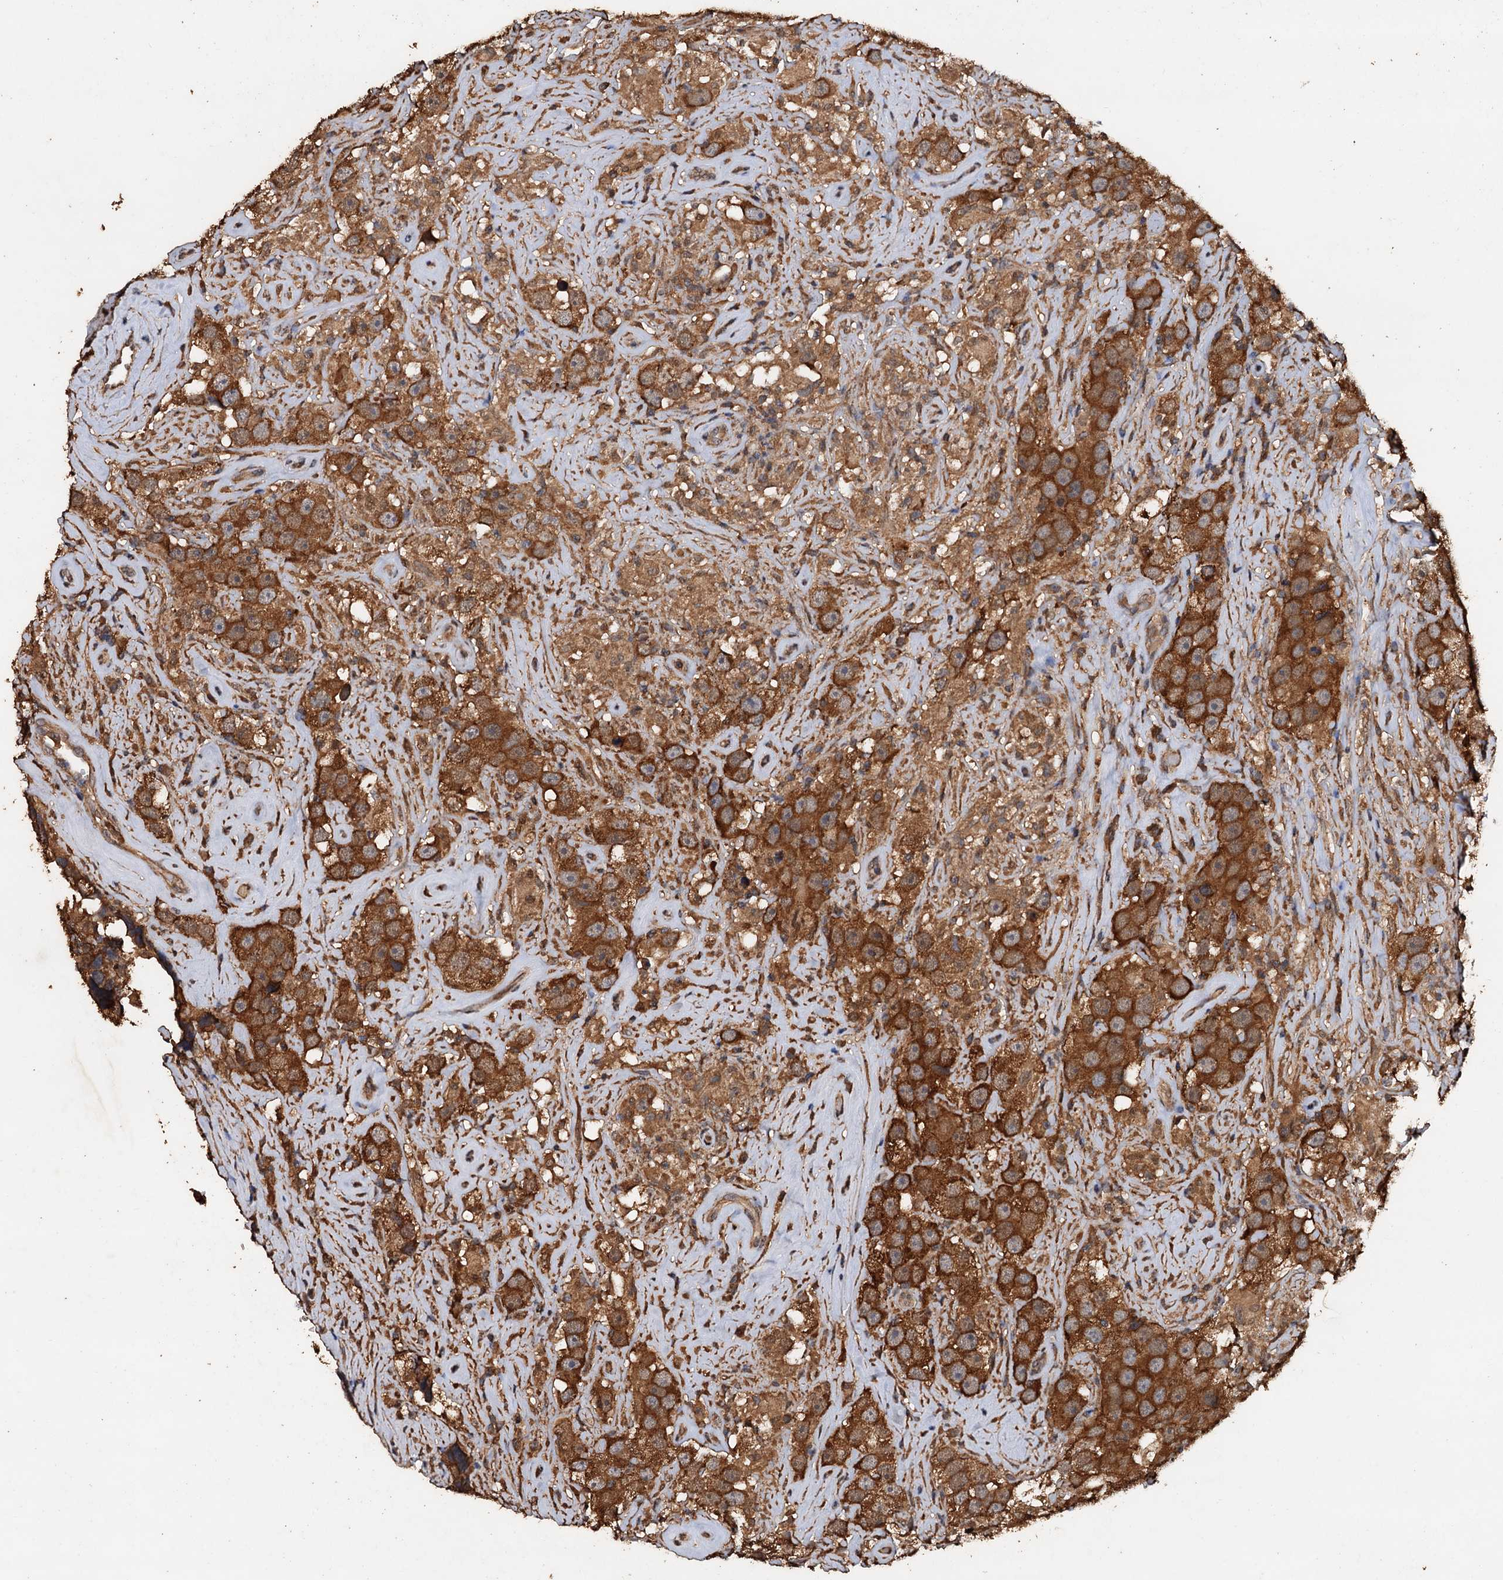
{"staining": {"intensity": "strong", "quantity": ">75%", "location": "cytoplasmic/membranous"}, "tissue": "testis cancer", "cell_type": "Tumor cells", "image_type": "cancer", "snomed": [{"axis": "morphology", "description": "Seminoma, NOS"}, {"axis": "topography", "description": "Testis"}], "caption": "Protein analysis of seminoma (testis) tissue exhibits strong cytoplasmic/membranous staining in about >75% of tumor cells.", "gene": "PSMD9", "patient": {"sex": "male", "age": 49}}